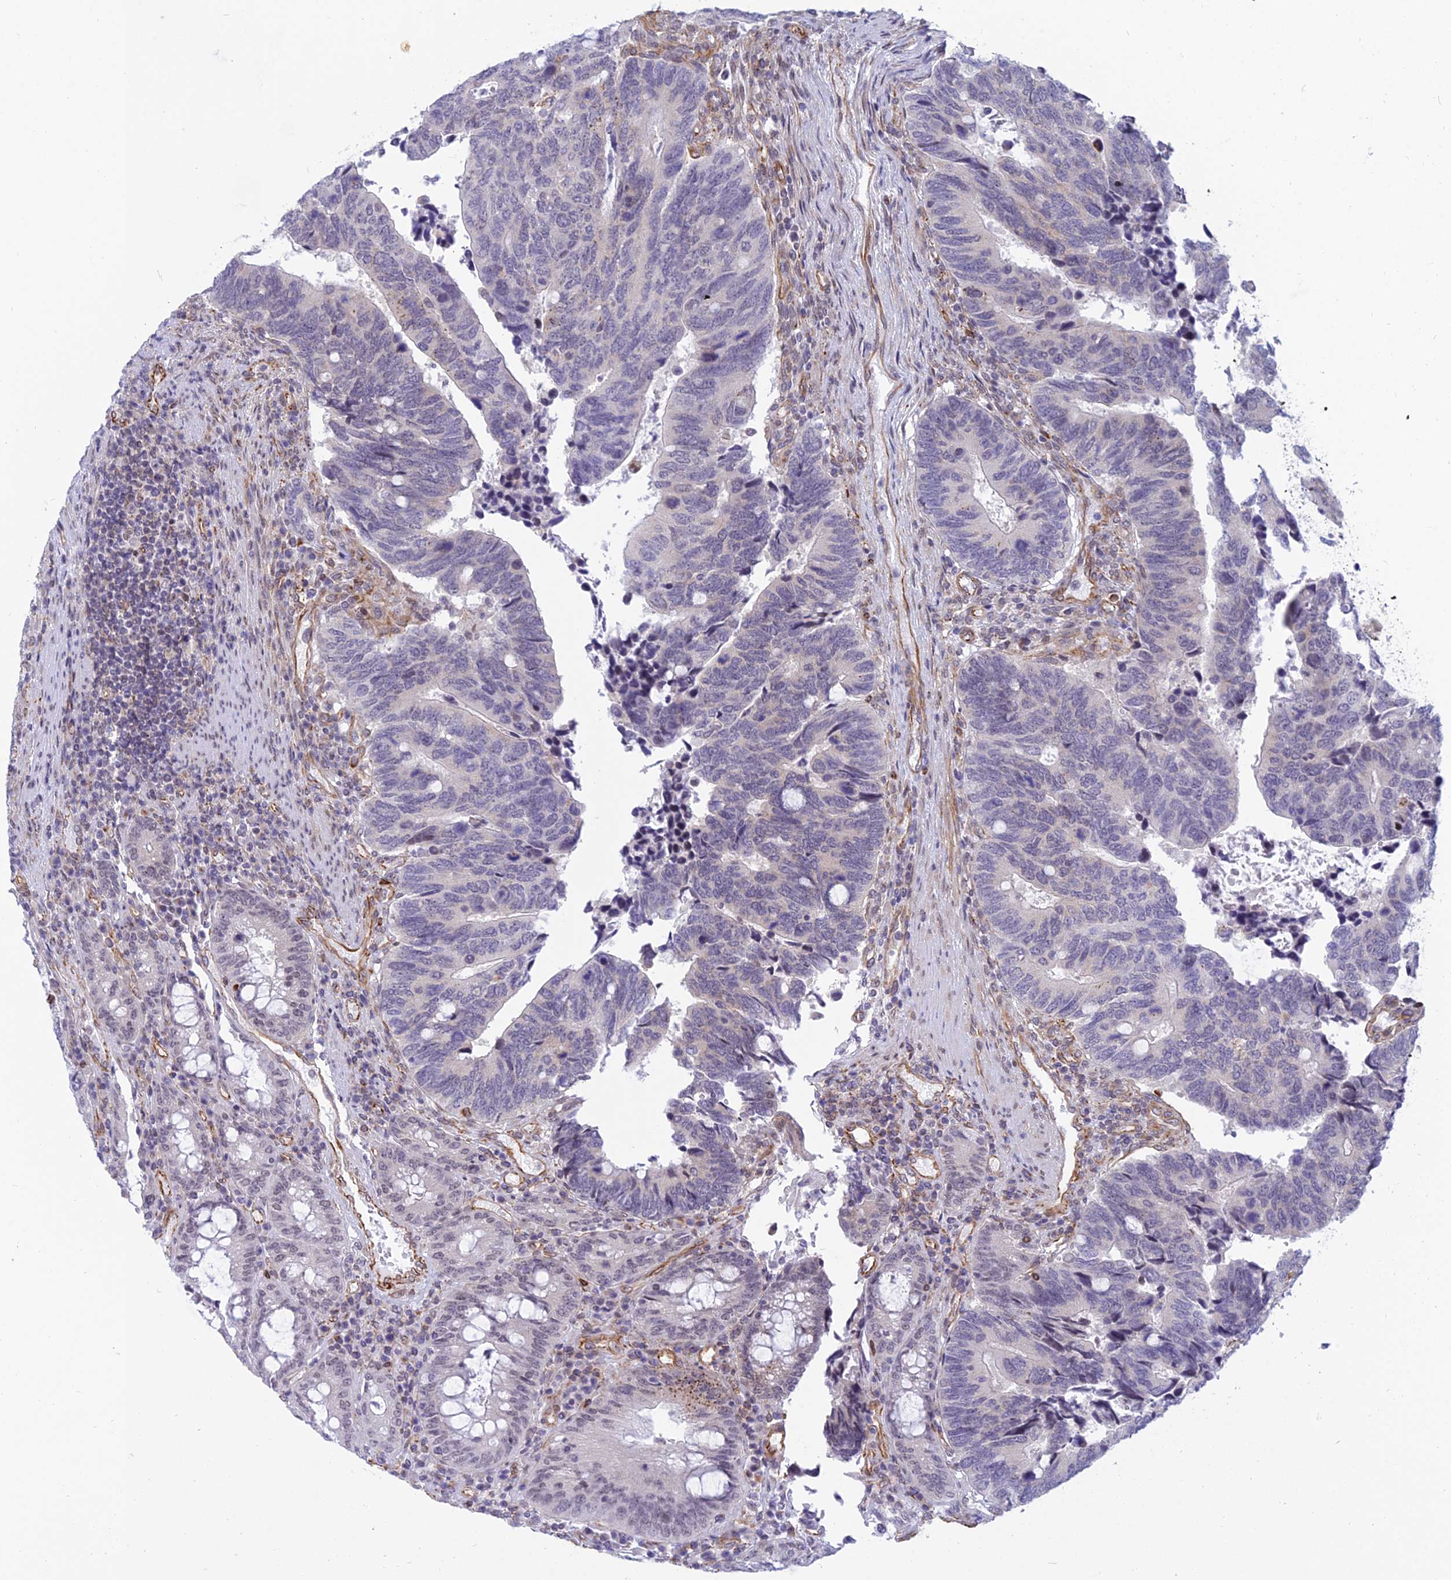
{"staining": {"intensity": "negative", "quantity": "none", "location": "none"}, "tissue": "colorectal cancer", "cell_type": "Tumor cells", "image_type": "cancer", "snomed": [{"axis": "morphology", "description": "Adenocarcinoma, NOS"}, {"axis": "topography", "description": "Colon"}], "caption": "Immunohistochemical staining of human adenocarcinoma (colorectal) shows no significant positivity in tumor cells.", "gene": "SAPCD2", "patient": {"sex": "male", "age": 87}}